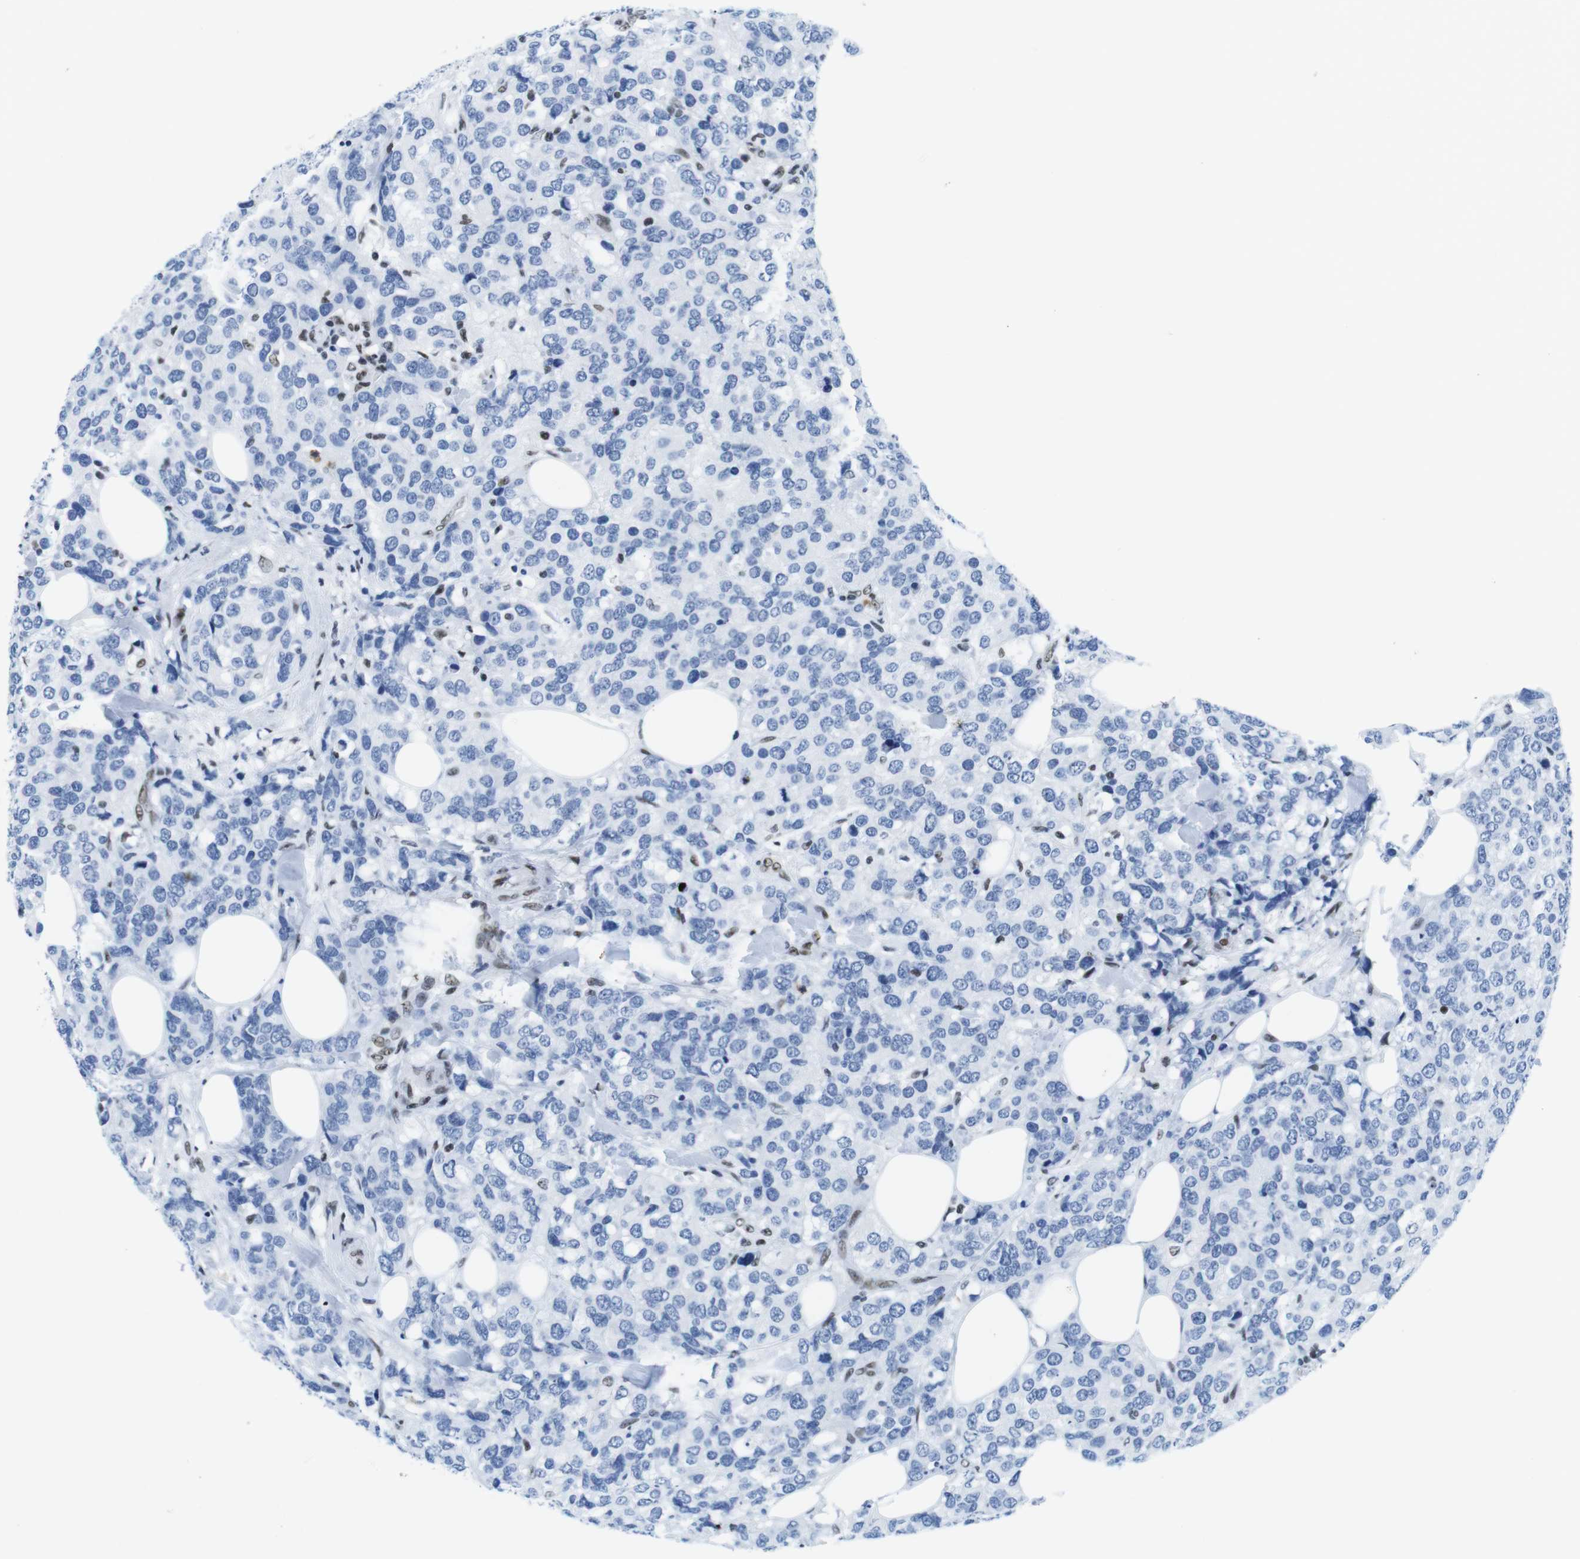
{"staining": {"intensity": "negative", "quantity": "none", "location": "none"}, "tissue": "breast cancer", "cell_type": "Tumor cells", "image_type": "cancer", "snomed": [{"axis": "morphology", "description": "Lobular carcinoma"}, {"axis": "topography", "description": "Breast"}], "caption": "Immunohistochemistry image of human breast lobular carcinoma stained for a protein (brown), which demonstrates no positivity in tumor cells. (DAB (3,3'-diaminobenzidine) IHC, high magnification).", "gene": "IFI16", "patient": {"sex": "female", "age": 59}}